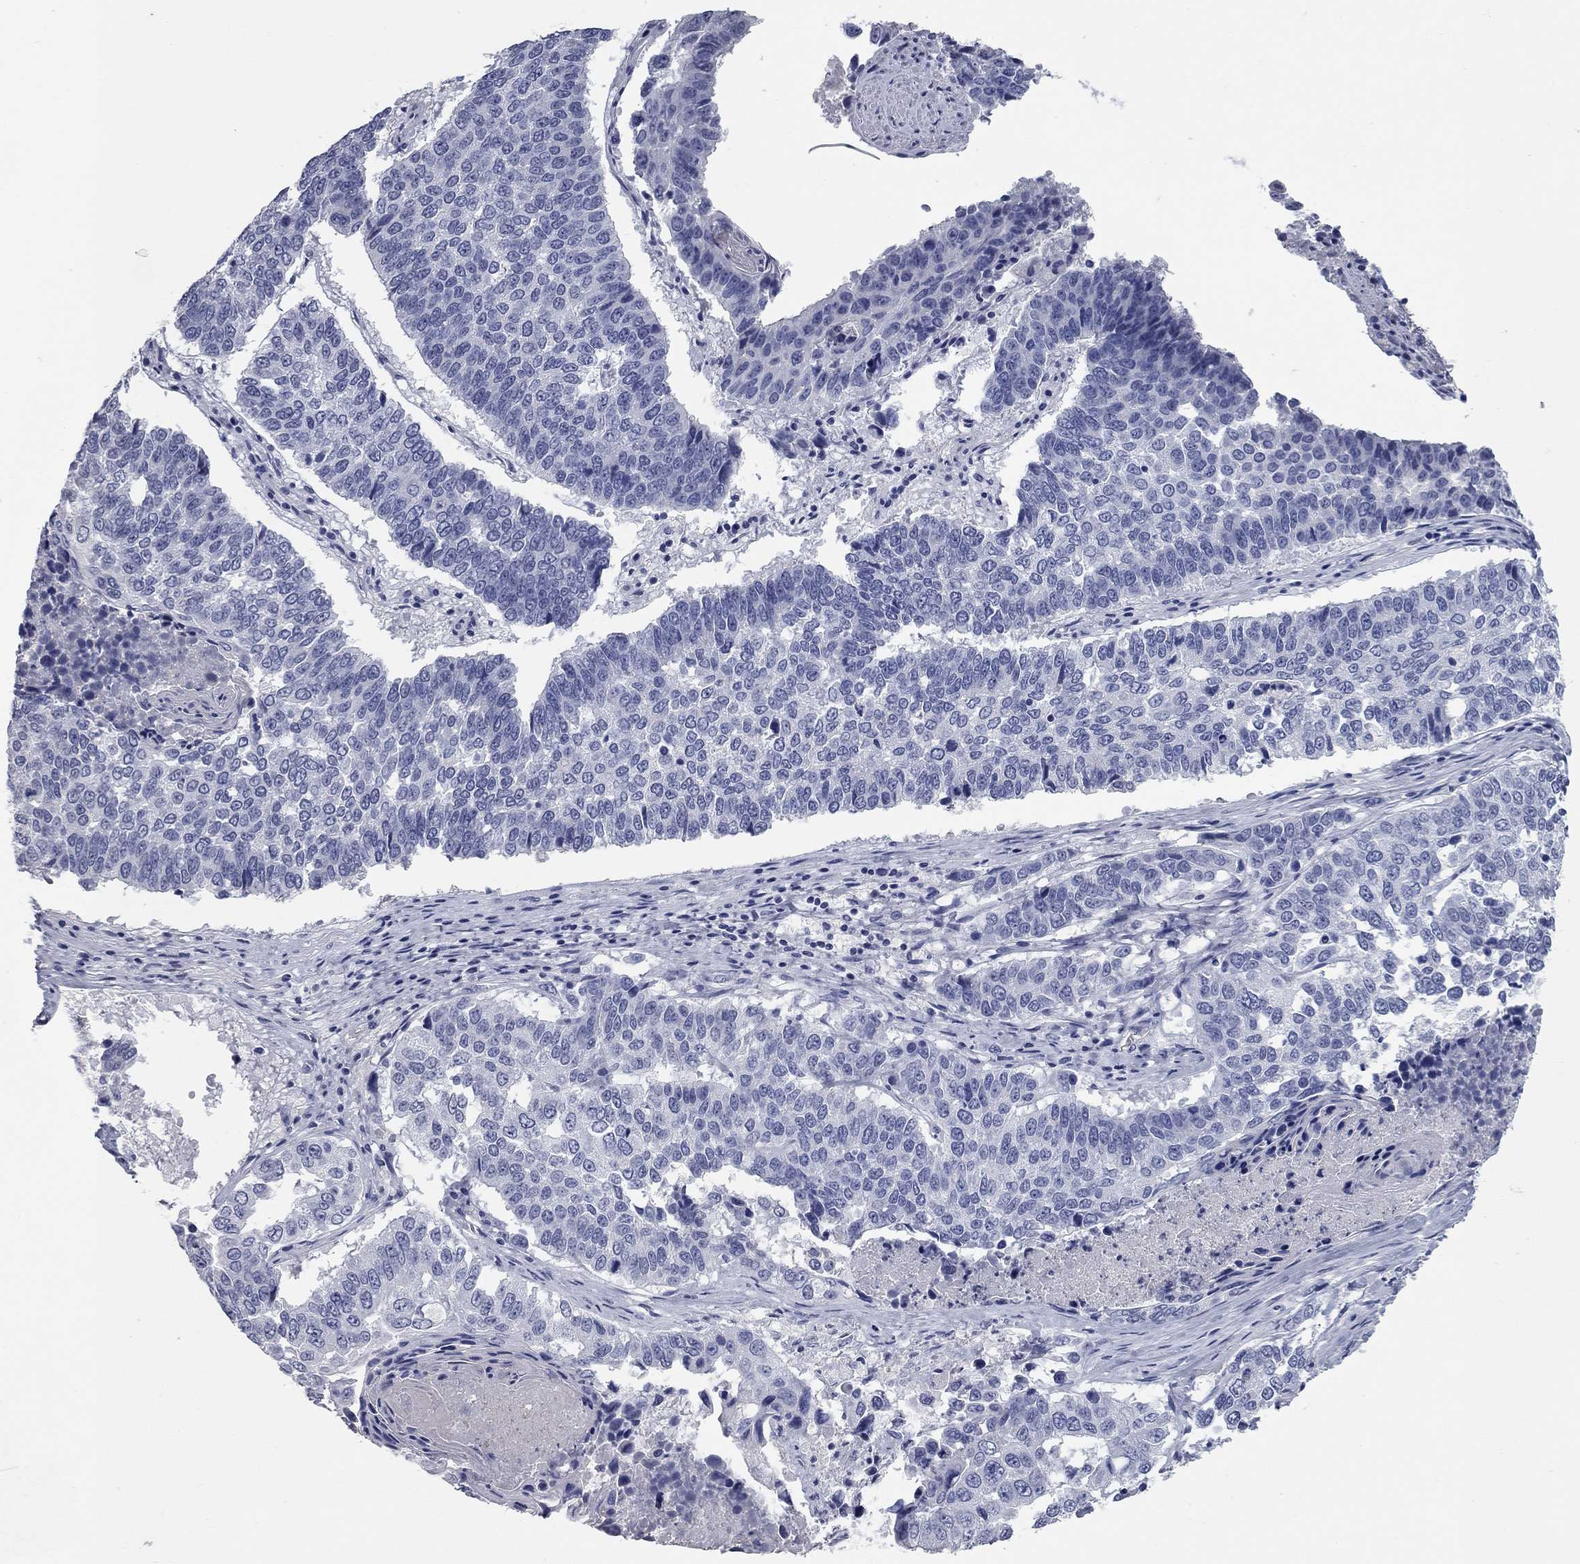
{"staining": {"intensity": "negative", "quantity": "none", "location": "none"}, "tissue": "lung cancer", "cell_type": "Tumor cells", "image_type": "cancer", "snomed": [{"axis": "morphology", "description": "Squamous cell carcinoma, NOS"}, {"axis": "topography", "description": "Lung"}], "caption": "Tumor cells are negative for brown protein staining in lung squamous cell carcinoma.", "gene": "SYT12", "patient": {"sex": "male", "age": 73}}